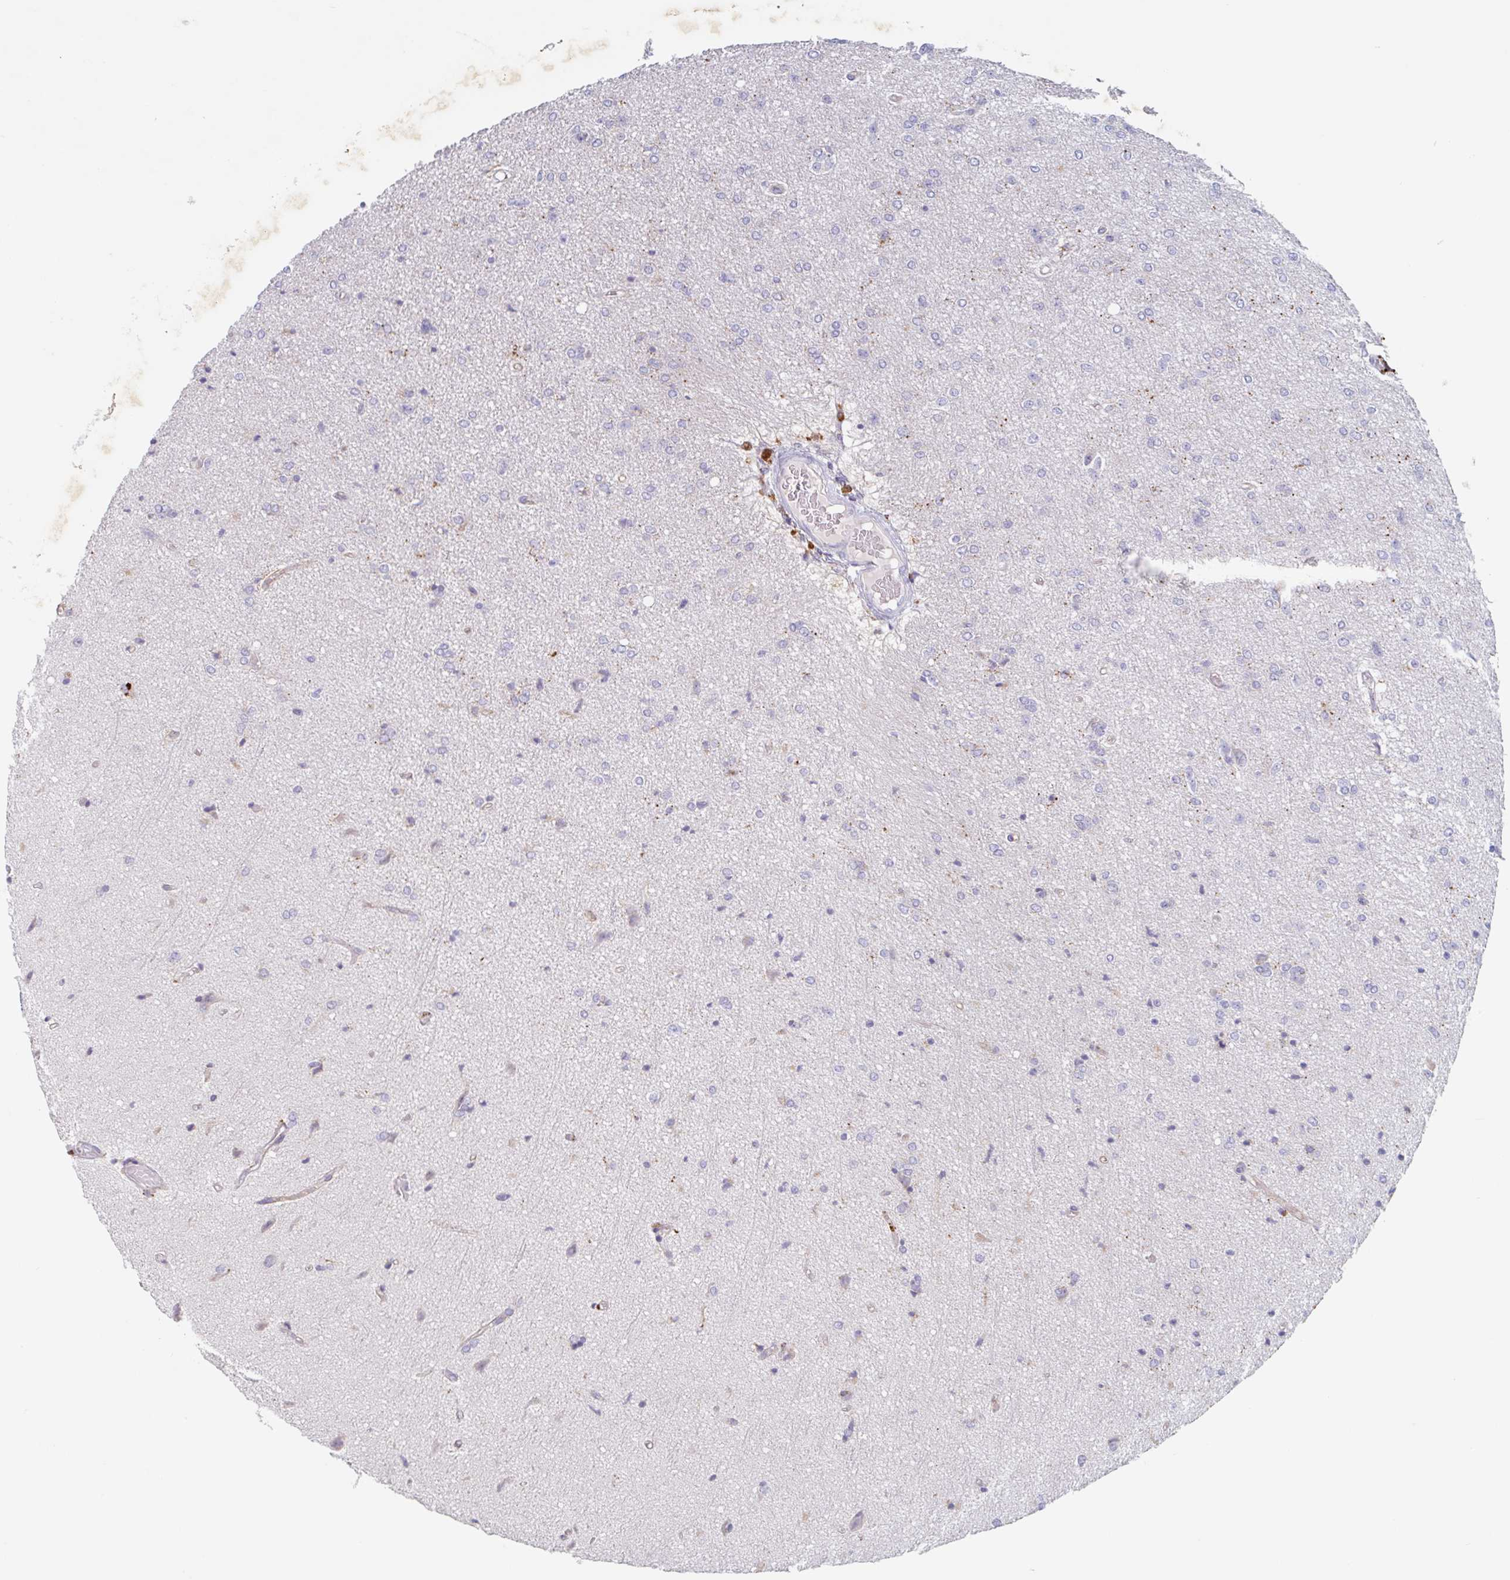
{"staining": {"intensity": "negative", "quantity": "none", "location": "none"}, "tissue": "glioma", "cell_type": "Tumor cells", "image_type": "cancer", "snomed": [{"axis": "morphology", "description": "Glioma, malignant, Low grade"}, {"axis": "topography", "description": "Brain"}], "caption": "High magnification brightfield microscopy of glioma stained with DAB (brown) and counterstained with hematoxylin (blue): tumor cells show no significant expression. (DAB (3,3'-diaminobenzidine) IHC visualized using brightfield microscopy, high magnification).", "gene": "MANBA", "patient": {"sex": "male", "age": 26}}